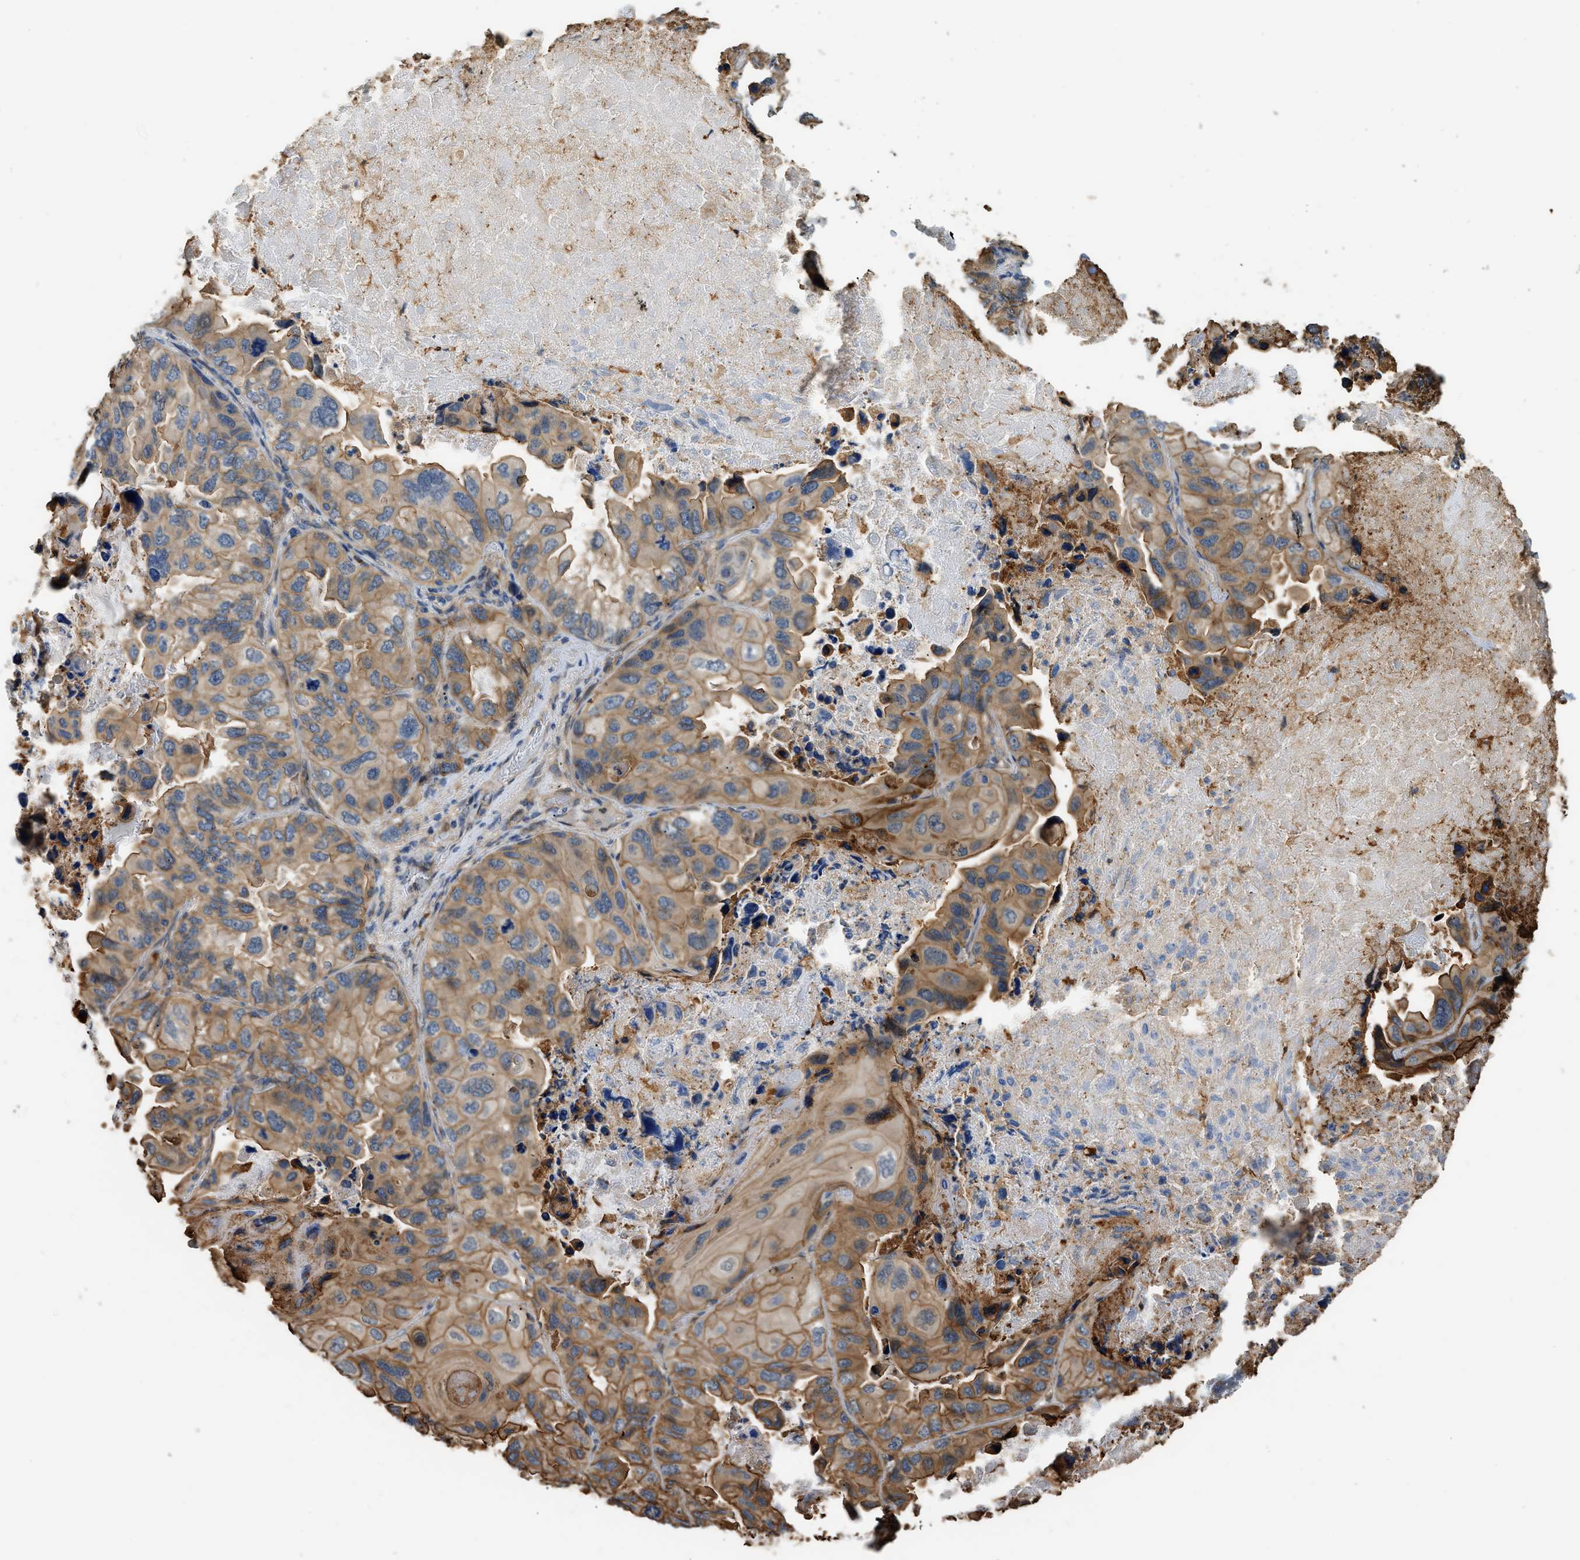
{"staining": {"intensity": "moderate", "quantity": ">75%", "location": "cytoplasmic/membranous"}, "tissue": "lung cancer", "cell_type": "Tumor cells", "image_type": "cancer", "snomed": [{"axis": "morphology", "description": "Squamous cell carcinoma, NOS"}, {"axis": "topography", "description": "Lung"}], "caption": "Immunohistochemistry (DAB (3,3'-diaminobenzidine)) staining of lung squamous cell carcinoma displays moderate cytoplasmic/membranous protein expression in about >75% of tumor cells. The staining was performed using DAB, with brown indicating positive protein expression. Nuclei are stained blue with hematoxylin.", "gene": "DDHD2", "patient": {"sex": "female", "age": 73}}